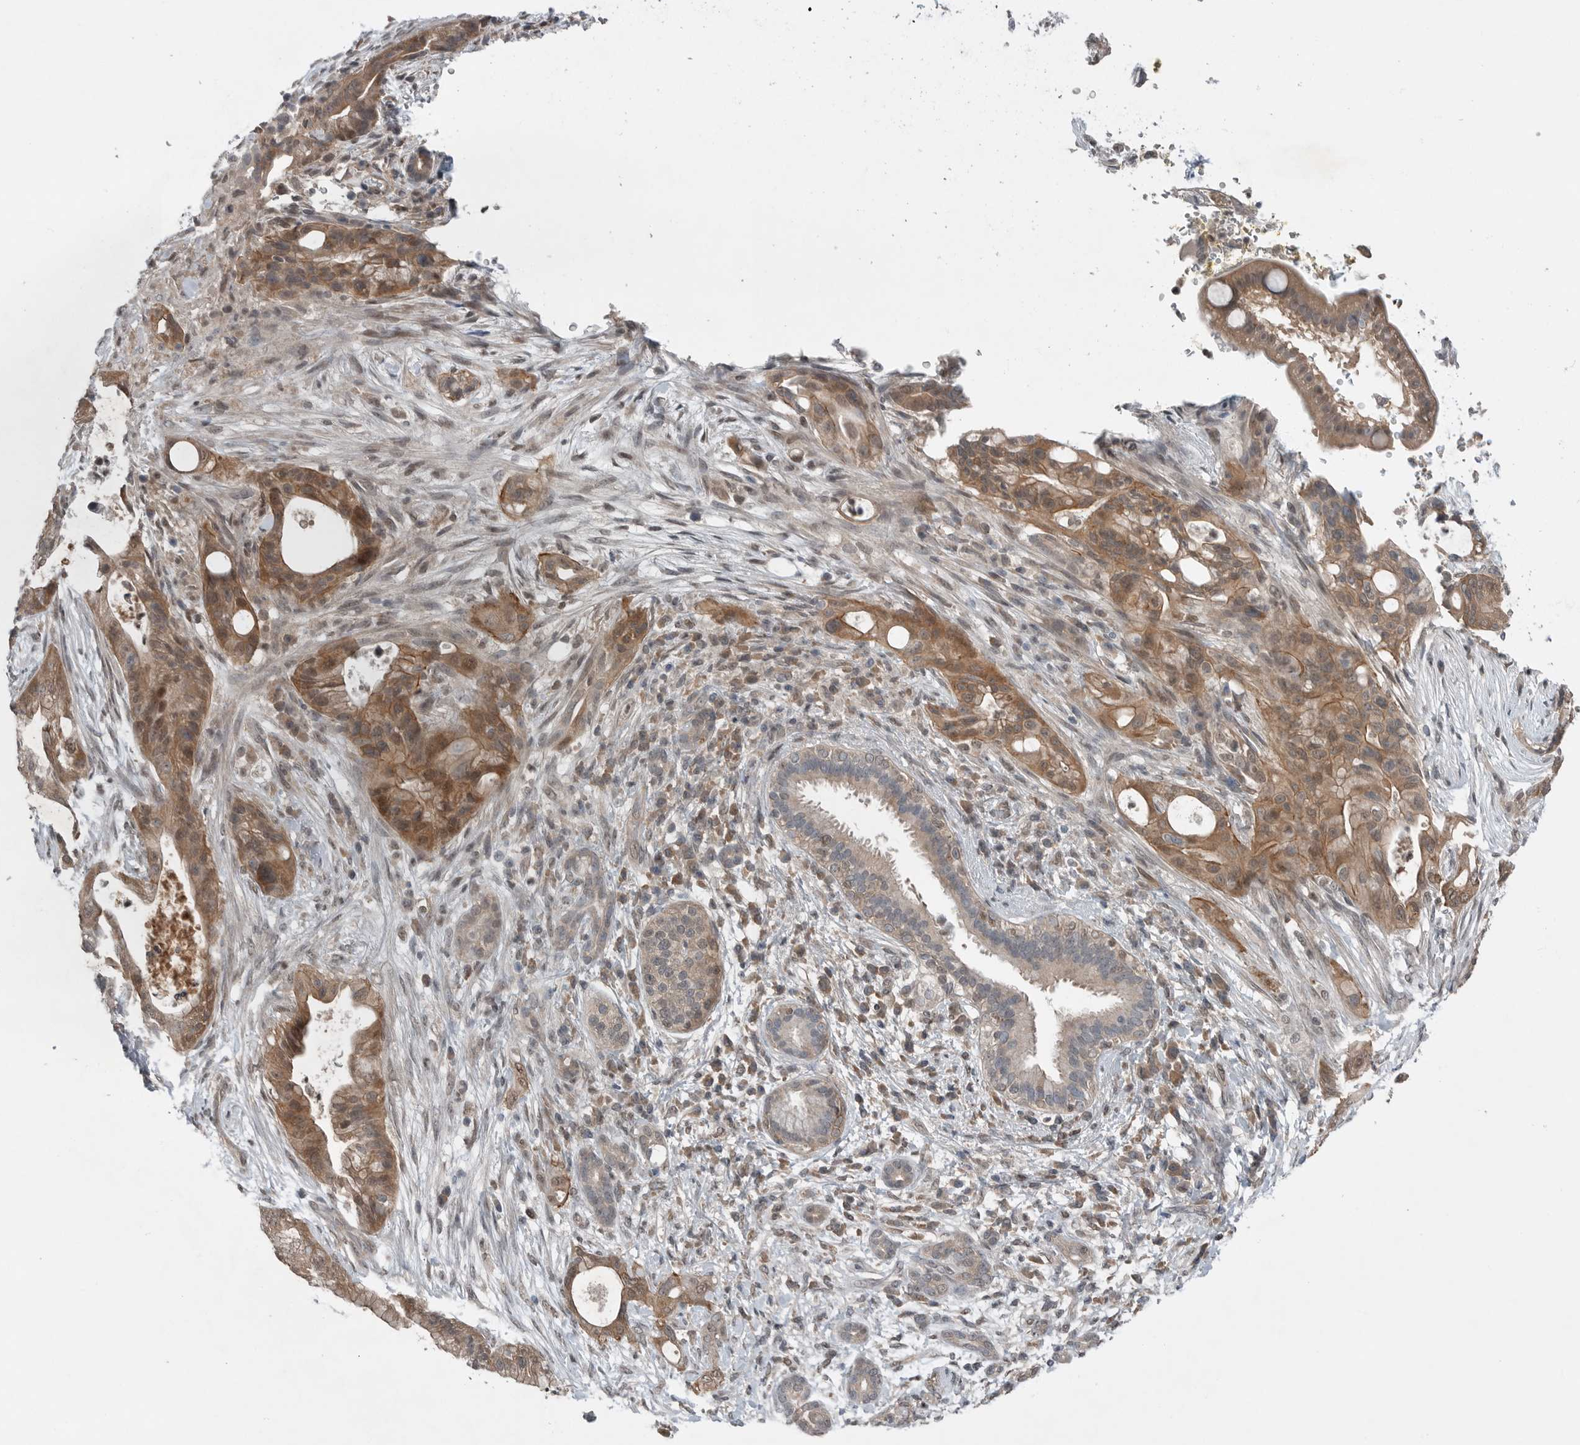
{"staining": {"intensity": "moderate", "quantity": ">75%", "location": "cytoplasmic/membranous"}, "tissue": "pancreatic cancer", "cell_type": "Tumor cells", "image_type": "cancer", "snomed": [{"axis": "morphology", "description": "Adenocarcinoma, NOS"}, {"axis": "topography", "description": "Pancreas"}], "caption": "This histopathology image shows immunohistochemistry staining of human pancreatic cancer, with medium moderate cytoplasmic/membranous staining in approximately >75% of tumor cells.", "gene": "MFAP3L", "patient": {"sex": "male", "age": 58}}